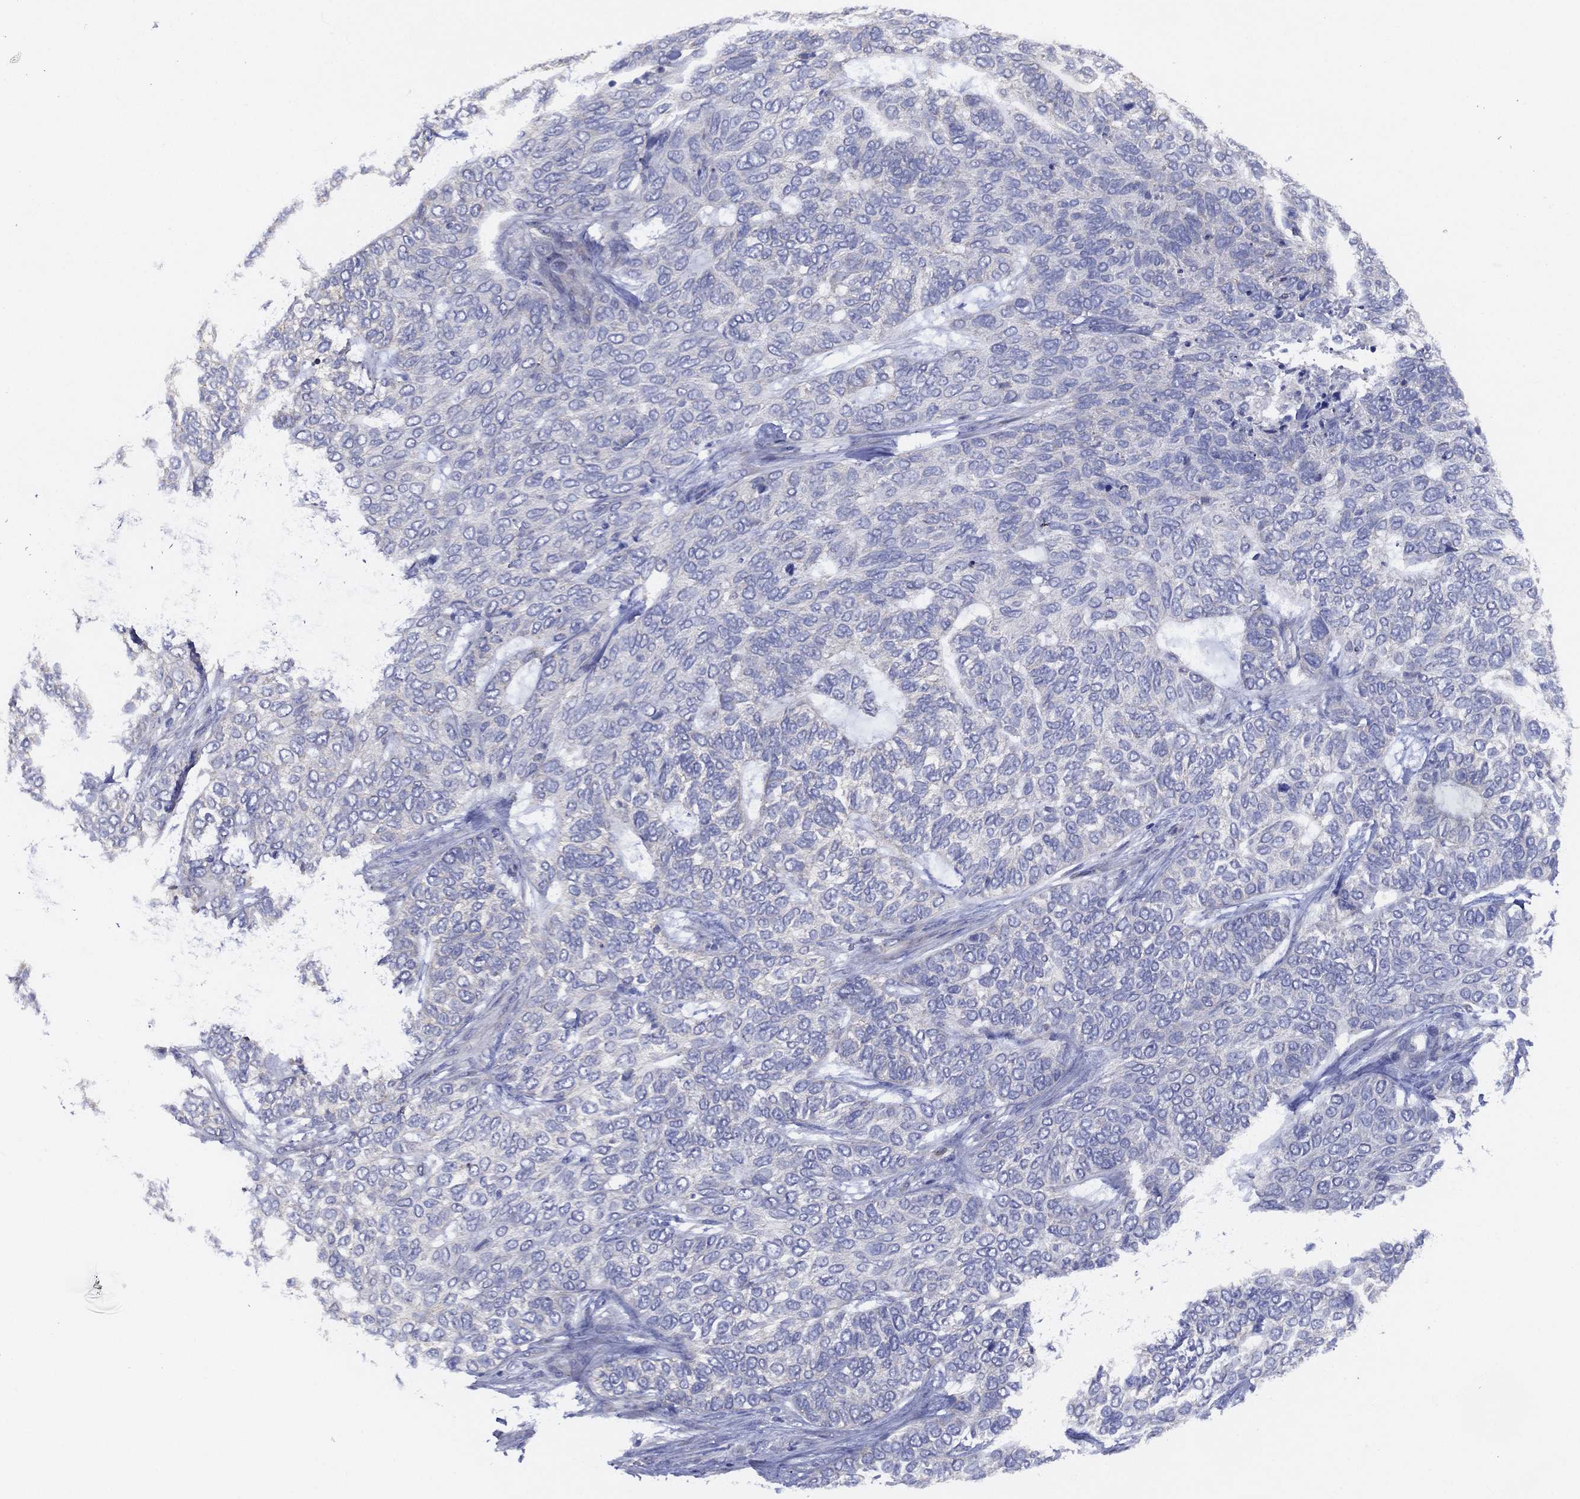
{"staining": {"intensity": "negative", "quantity": "none", "location": "none"}, "tissue": "skin cancer", "cell_type": "Tumor cells", "image_type": "cancer", "snomed": [{"axis": "morphology", "description": "Basal cell carcinoma"}, {"axis": "topography", "description": "Skin"}], "caption": "This is an IHC photomicrograph of human skin cancer (basal cell carcinoma). There is no positivity in tumor cells.", "gene": "ZNF223", "patient": {"sex": "female", "age": 65}}